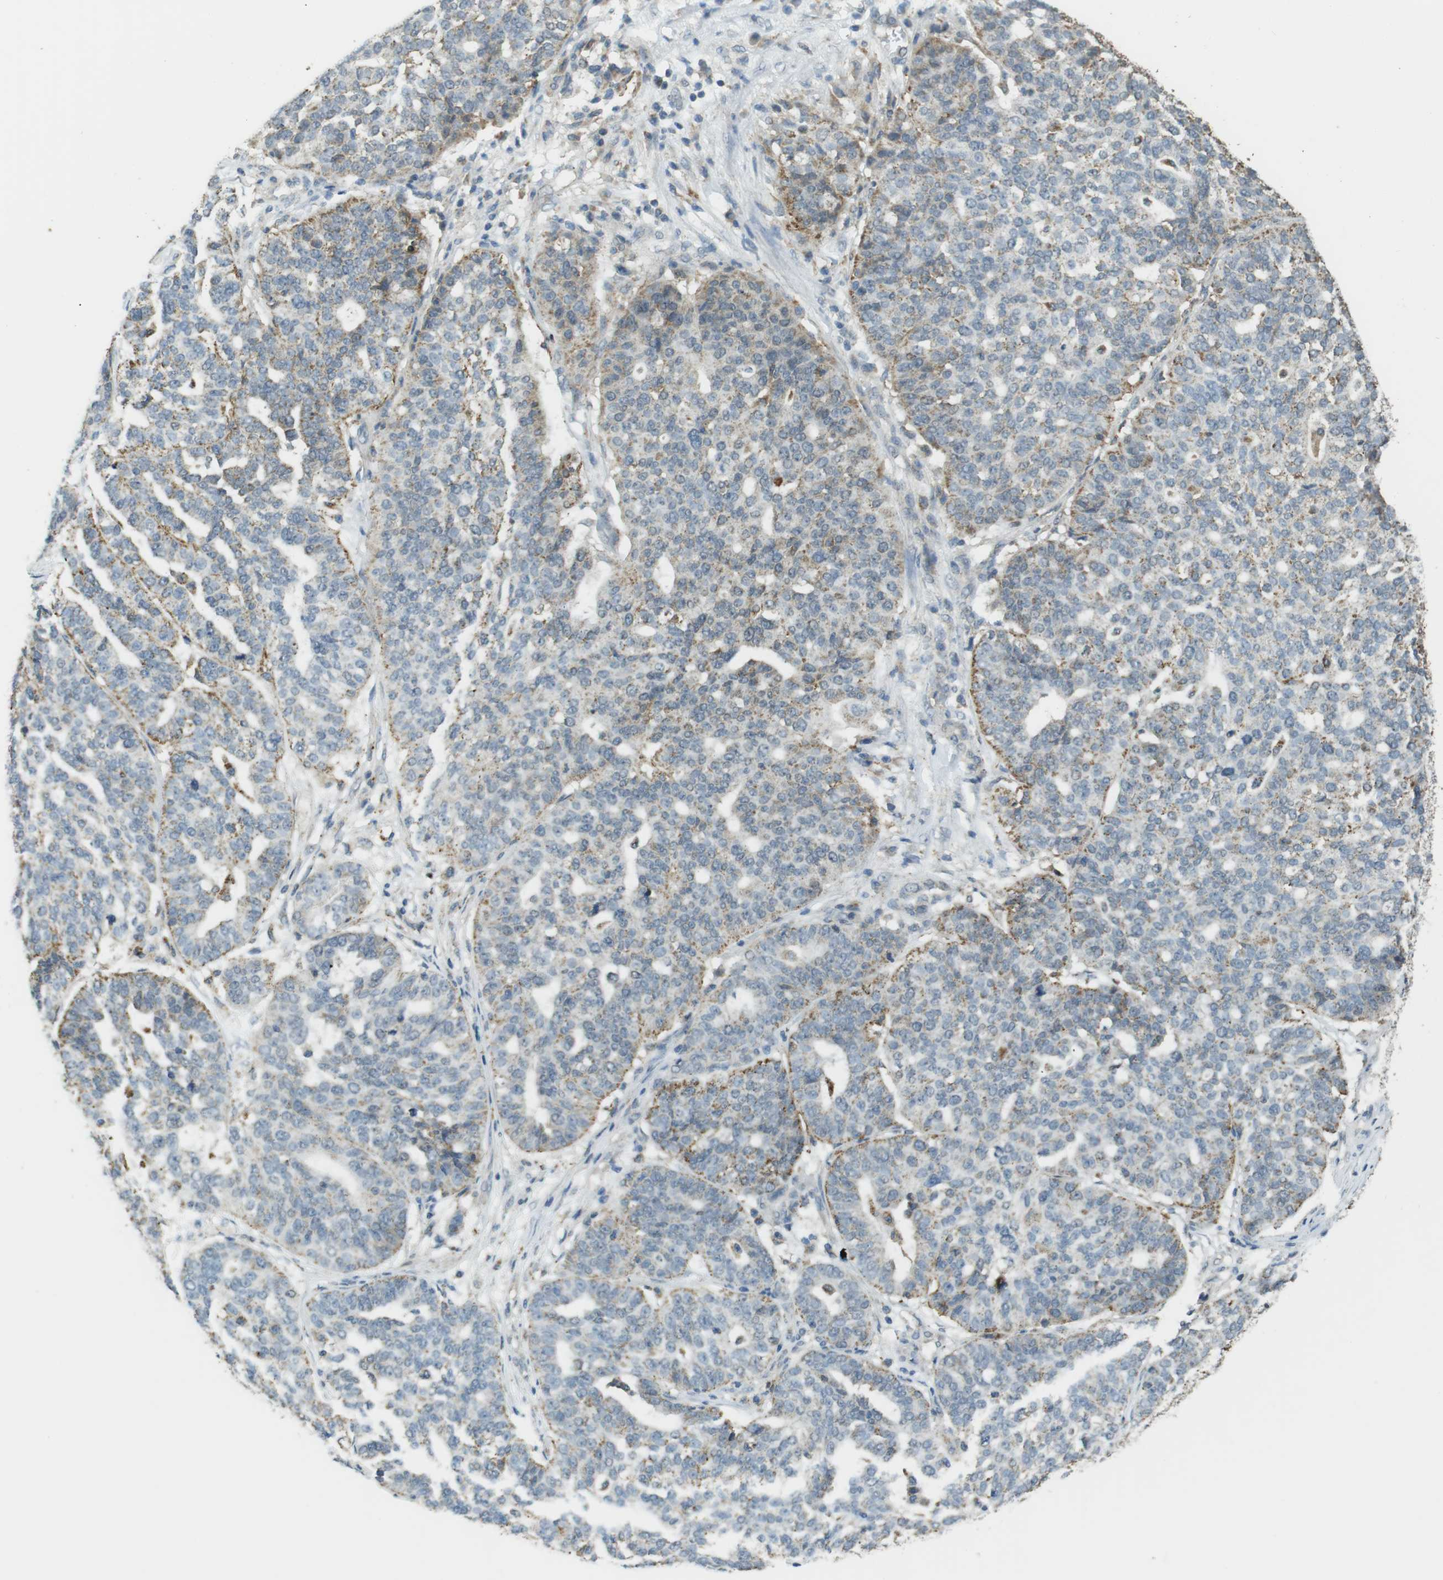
{"staining": {"intensity": "moderate", "quantity": "<25%", "location": "cytoplasmic/membranous"}, "tissue": "ovarian cancer", "cell_type": "Tumor cells", "image_type": "cancer", "snomed": [{"axis": "morphology", "description": "Cystadenocarcinoma, serous, NOS"}, {"axis": "topography", "description": "Ovary"}], "caption": "This is an image of immunohistochemistry staining of serous cystadenocarcinoma (ovarian), which shows moderate positivity in the cytoplasmic/membranous of tumor cells.", "gene": "BRI3BP", "patient": {"sex": "female", "age": 59}}